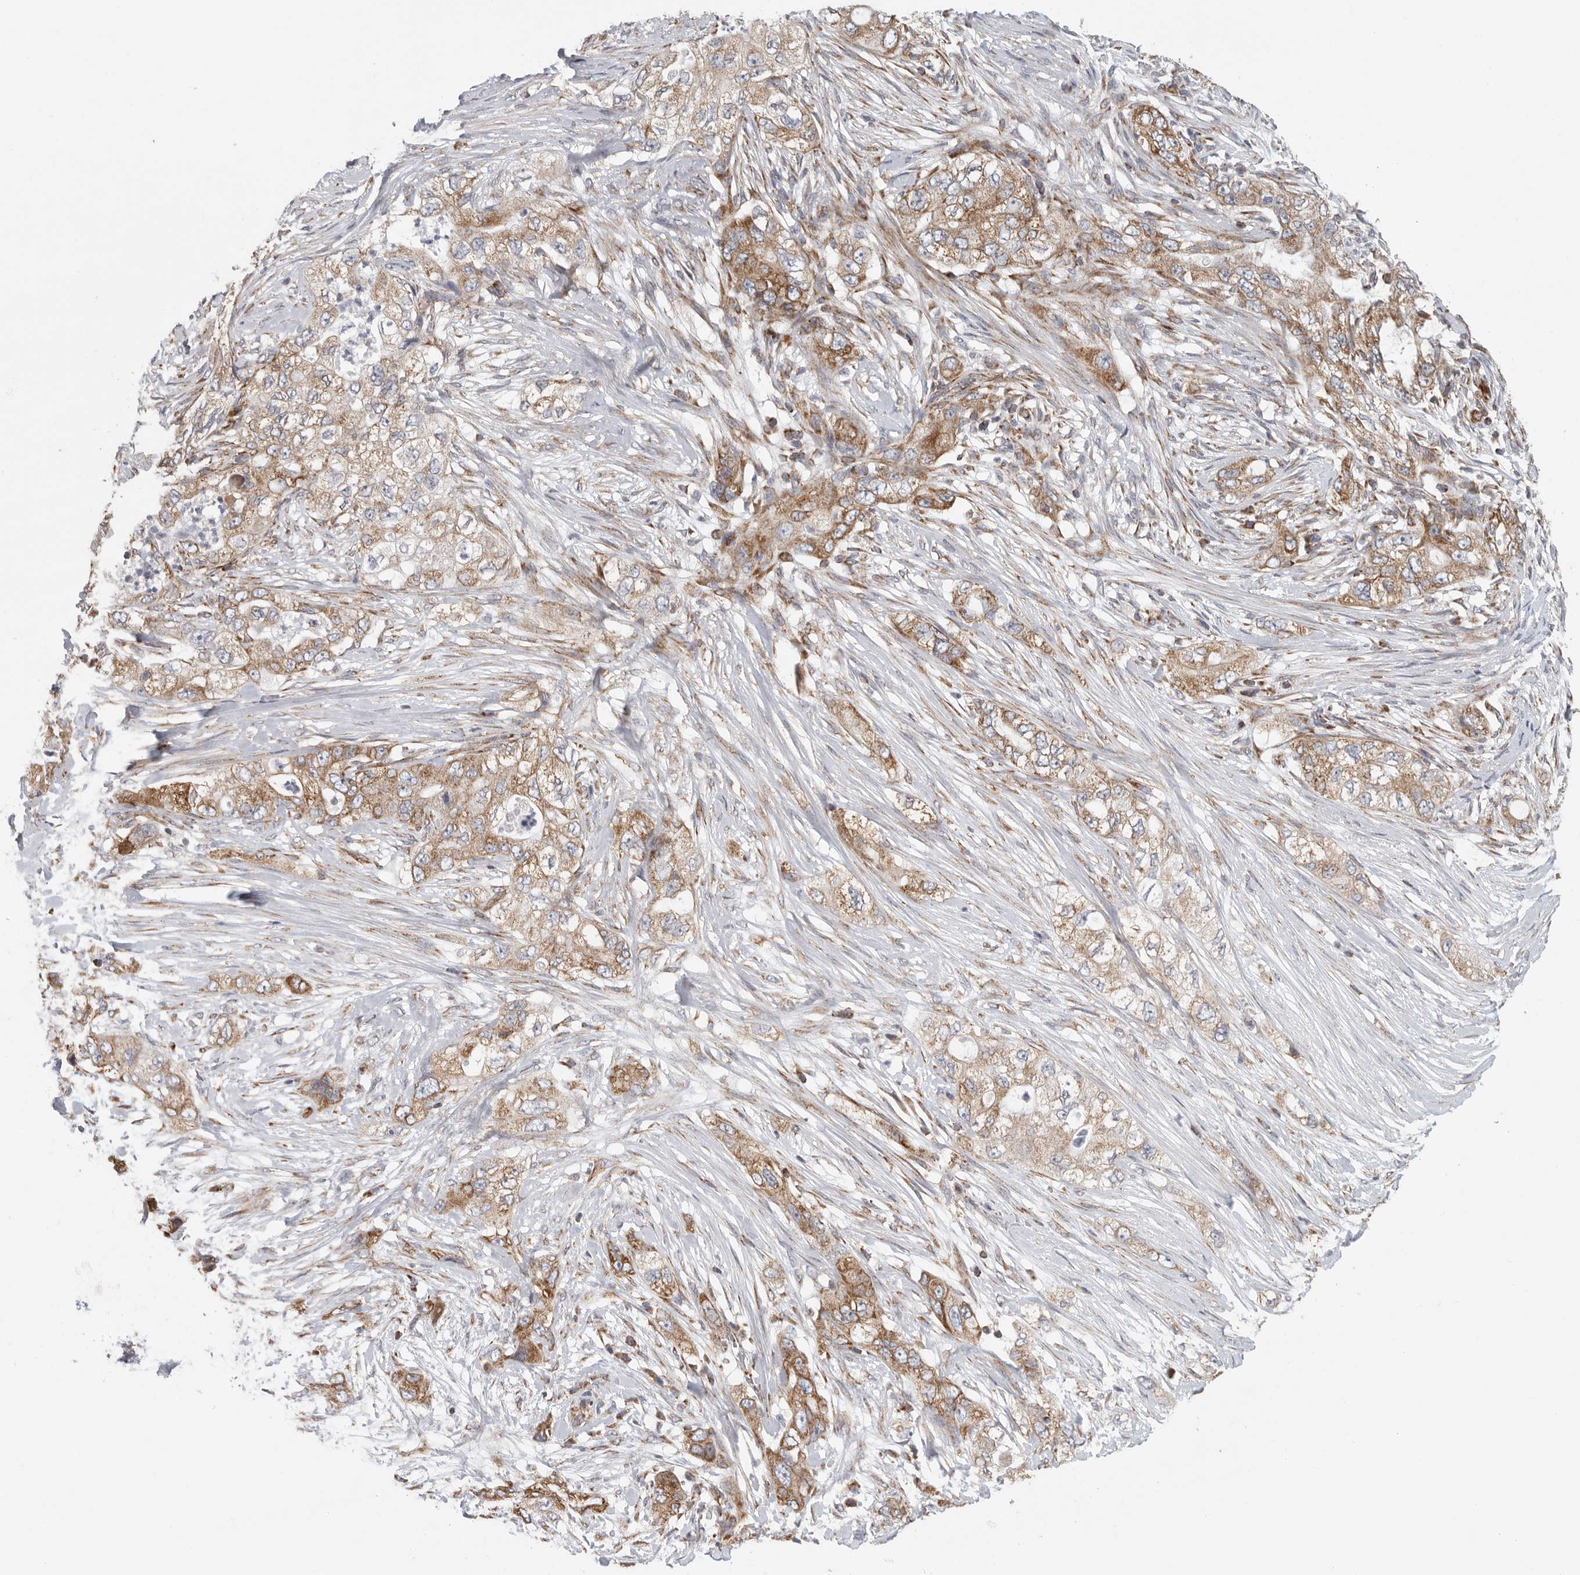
{"staining": {"intensity": "moderate", "quantity": ">75%", "location": "cytoplasmic/membranous"}, "tissue": "pancreatic cancer", "cell_type": "Tumor cells", "image_type": "cancer", "snomed": [{"axis": "morphology", "description": "Adenocarcinoma, NOS"}, {"axis": "topography", "description": "Pancreas"}], "caption": "An immunohistochemistry (IHC) photomicrograph of neoplastic tissue is shown. Protein staining in brown labels moderate cytoplasmic/membranous positivity in adenocarcinoma (pancreatic) within tumor cells.", "gene": "FKBP8", "patient": {"sex": "female", "age": 73}}